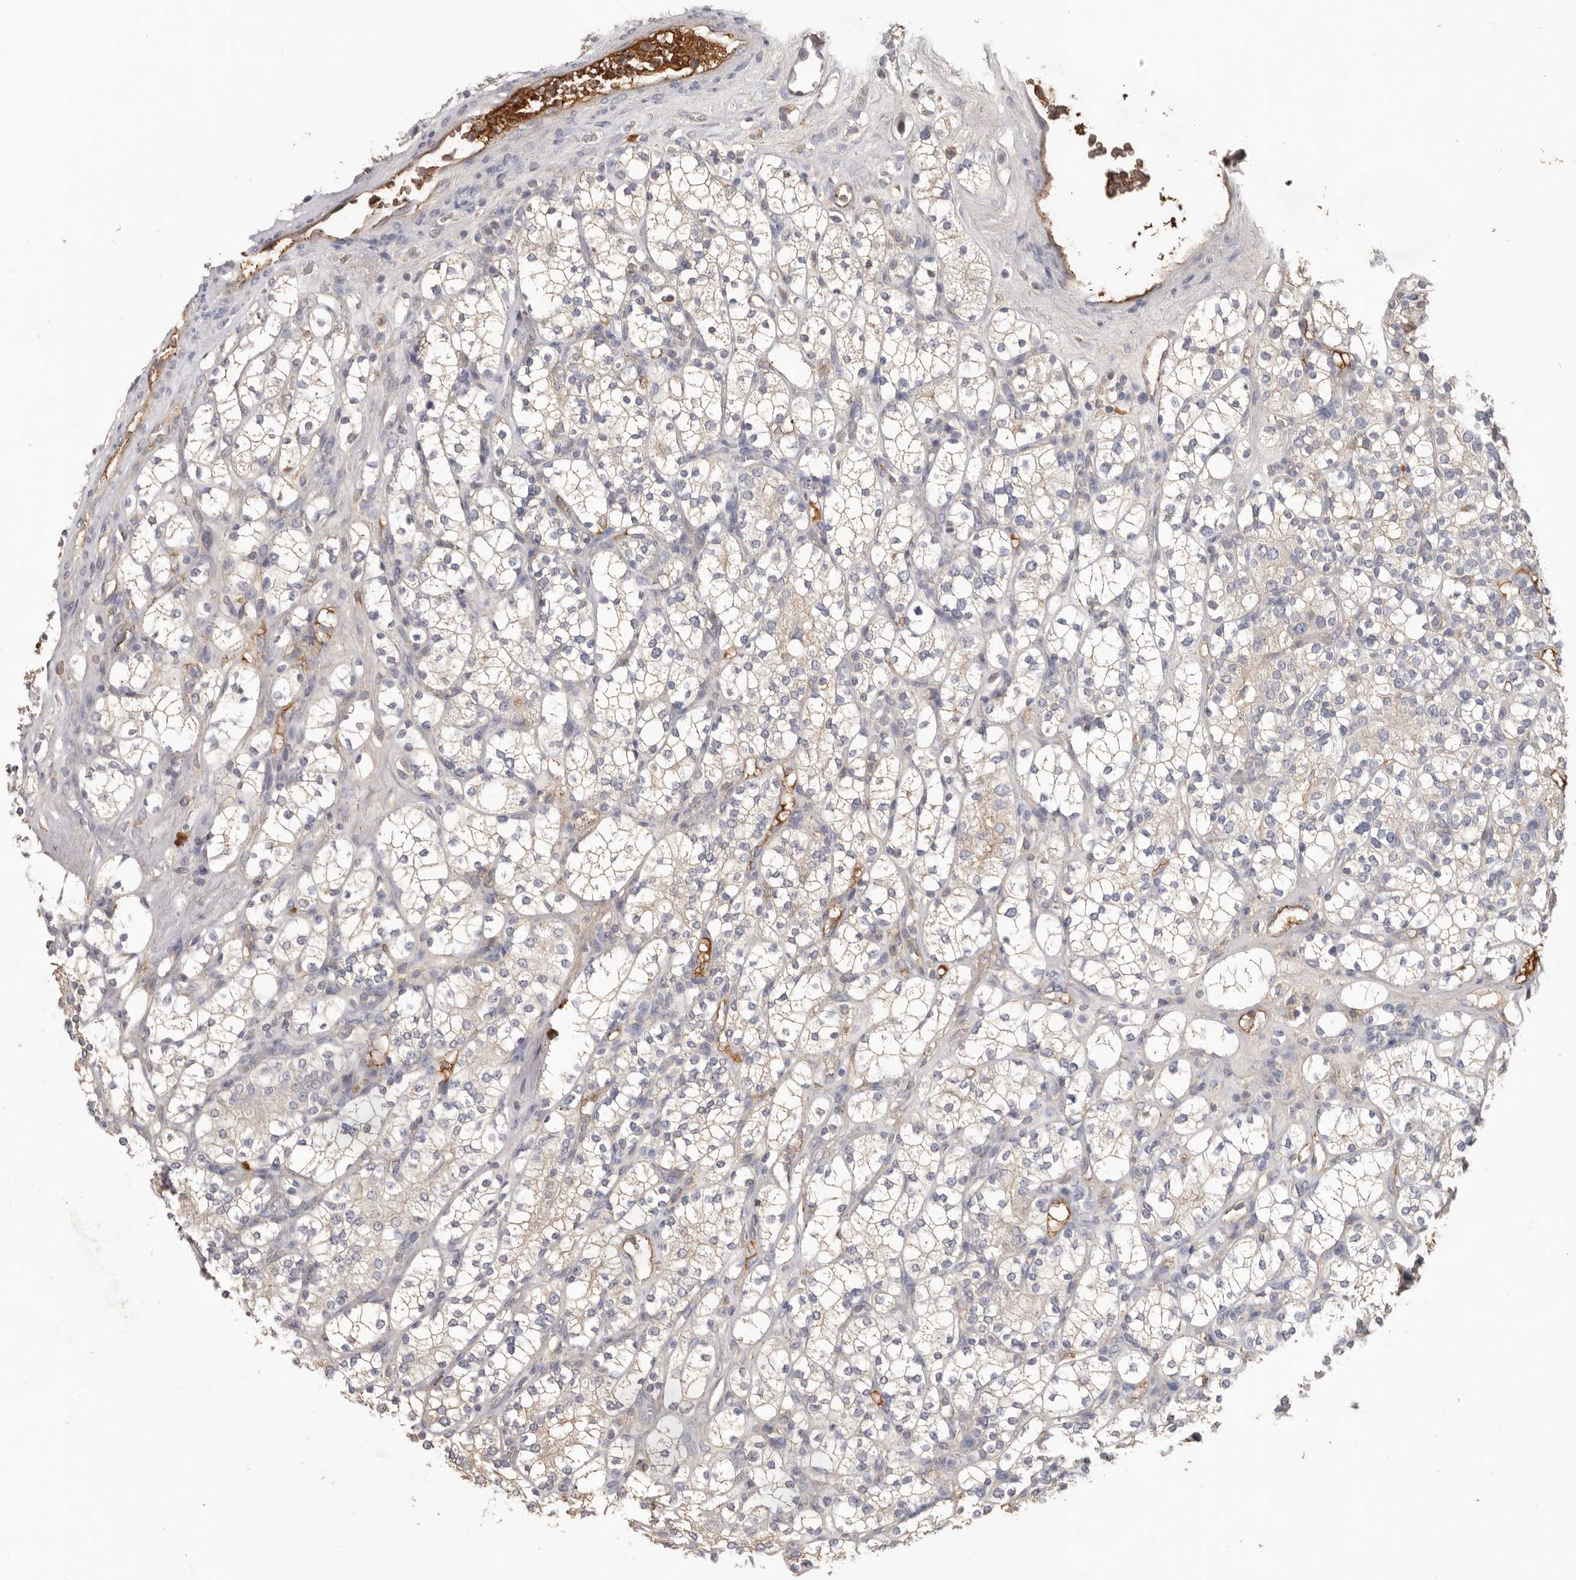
{"staining": {"intensity": "weak", "quantity": "<25%", "location": "cytoplasmic/membranous"}, "tissue": "renal cancer", "cell_type": "Tumor cells", "image_type": "cancer", "snomed": [{"axis": "morphology", "description": "Adenocarcinoma, NOS"}, {"axis": "topography", "description": "Kidney"}], "caption": "Tumor cells show no significant staining in renal cancer.", "gene": "HCAR2", "patient": {"sex": "male", "age": 77}}